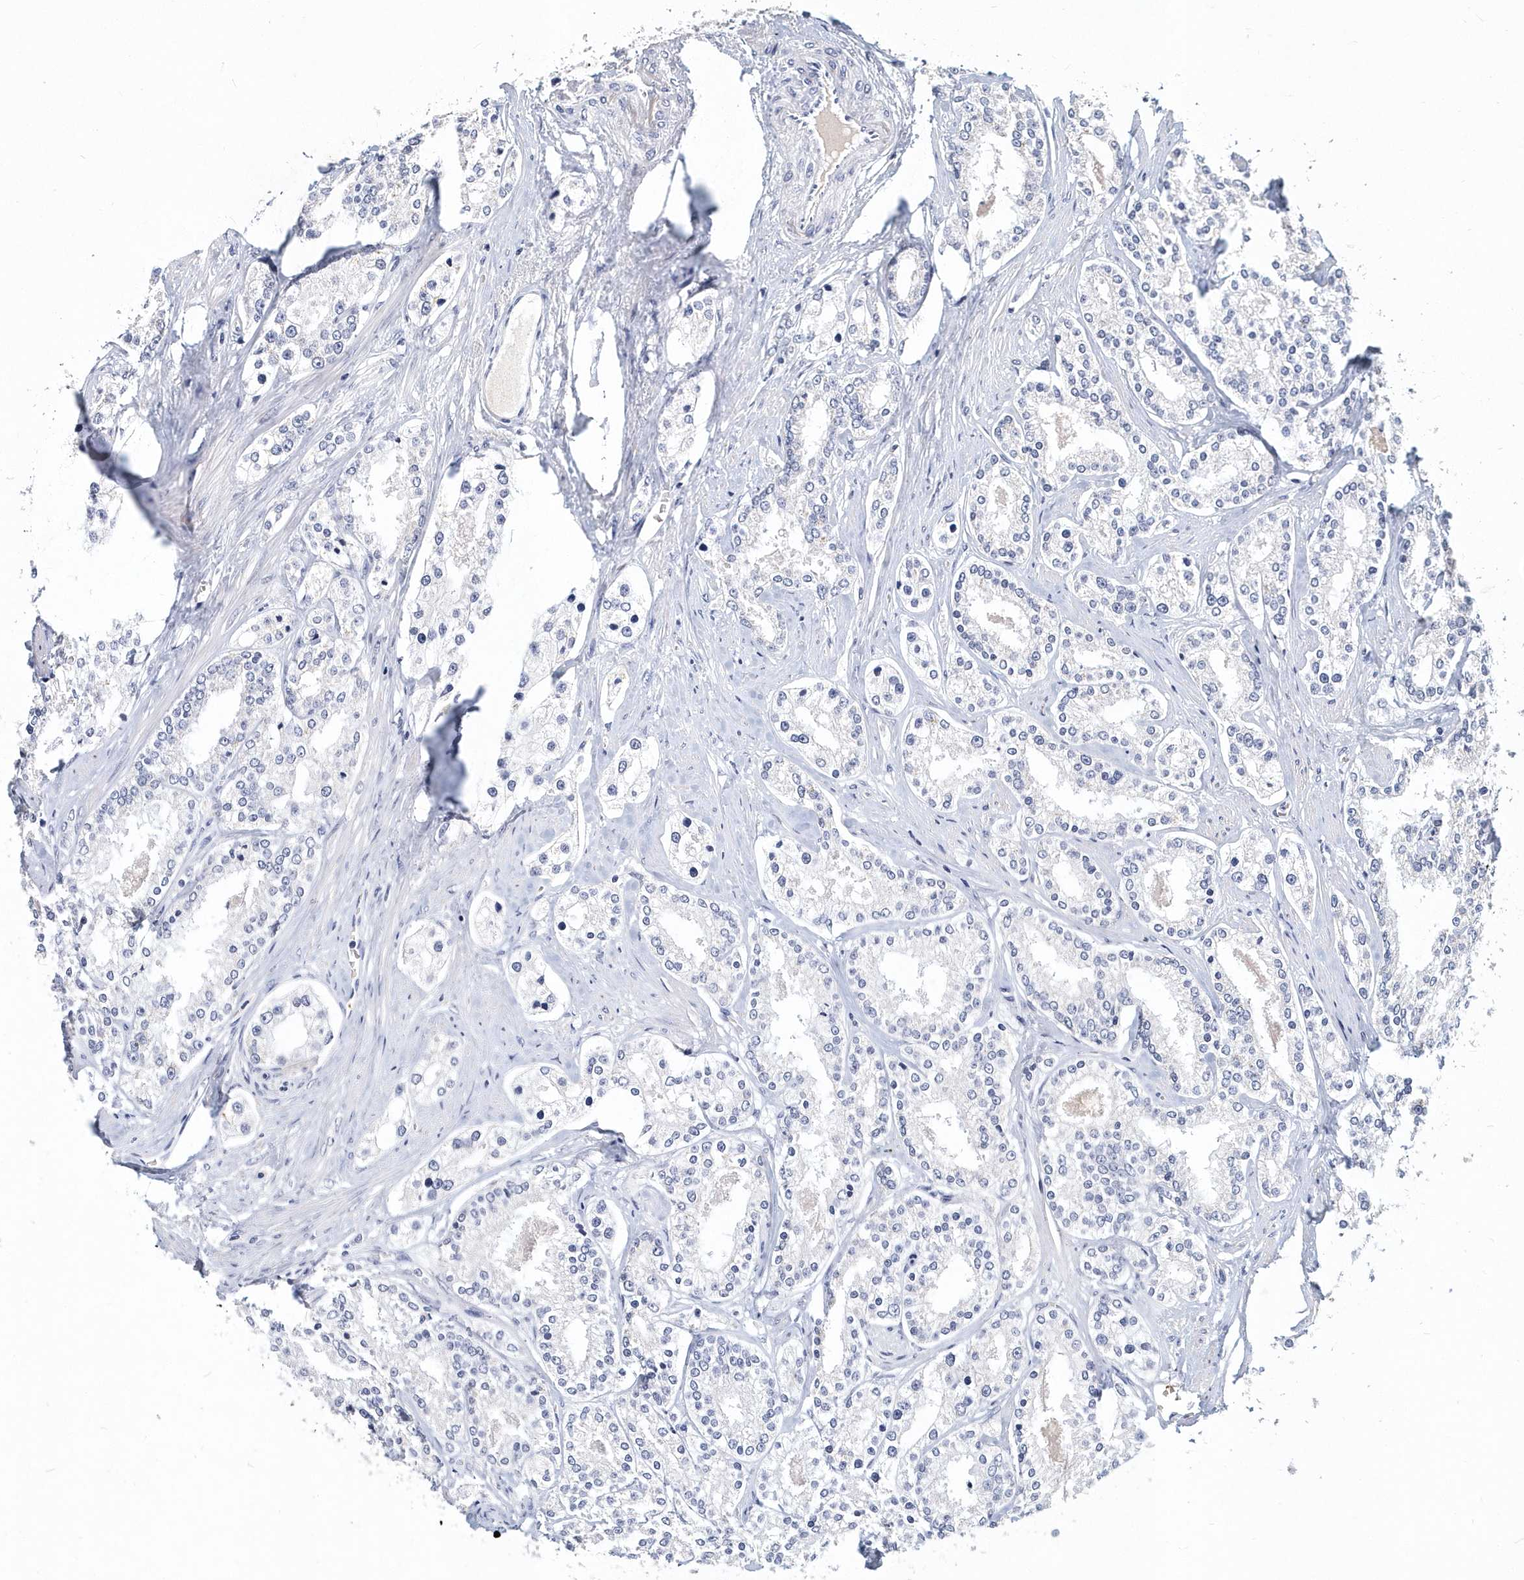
{"staining": {"intensity": "negative", "quantity": "none", "location": "none"}, "tissue": "prostate cancer", "cell_type": "Tumor cells", "image_type": "cancer", "snomed": [{"axis": "morphology", "description": "Normal tissue, NOS"}, {"axis": "morphology", "description": "Adenocarcinoma, High grade"}, {"axis": "topography", "description": "Prostate"}], "caption": "Immunohistochemistry of human high-grade adenocarcinoma (prostate) displays no expression in tumor cells. (DAB IHC with hematoxylin counter stain).", "gene": "ITGA2B", "patient": {"sex": "male", "age": 83}}